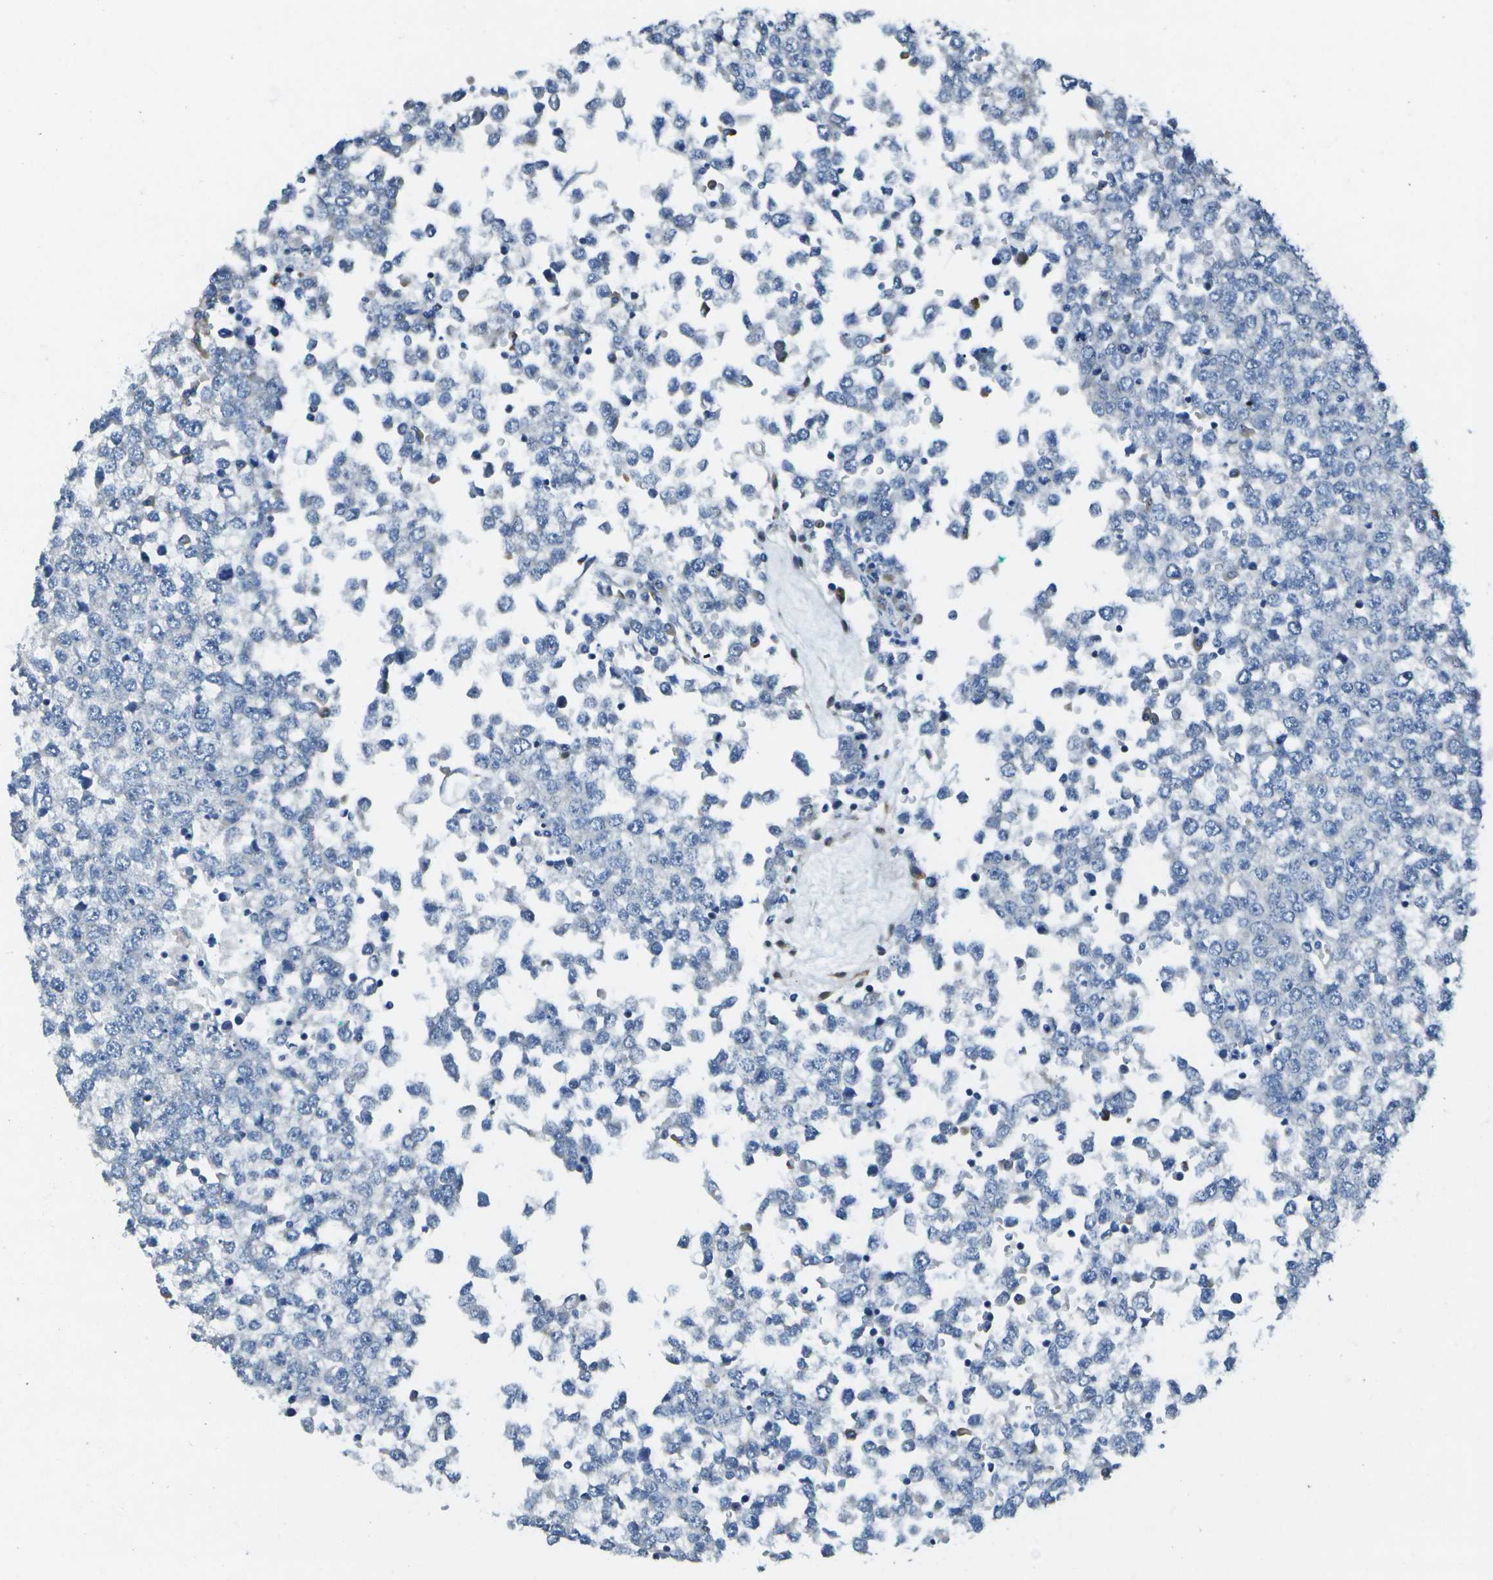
{"staining": {"intensity": "weak", "quantity": "25%-75%", "location": "nuclear"}, "tissue": "testis cancer", "cell_type": "Tumor cells", "image_type": "cancer", "snomed": [{"axis": "morphology", "description": "Seminoma, NOS"}, {"axis": "topography", "description": "Testis"}], "caption": "Immunohistochemical staining of testis seminoma displays low levels of weak nuclear protein expression in about 25%-75% of tumor cells.", "gene": "DSE", "patient": {"sex": "male", "age": 65}}